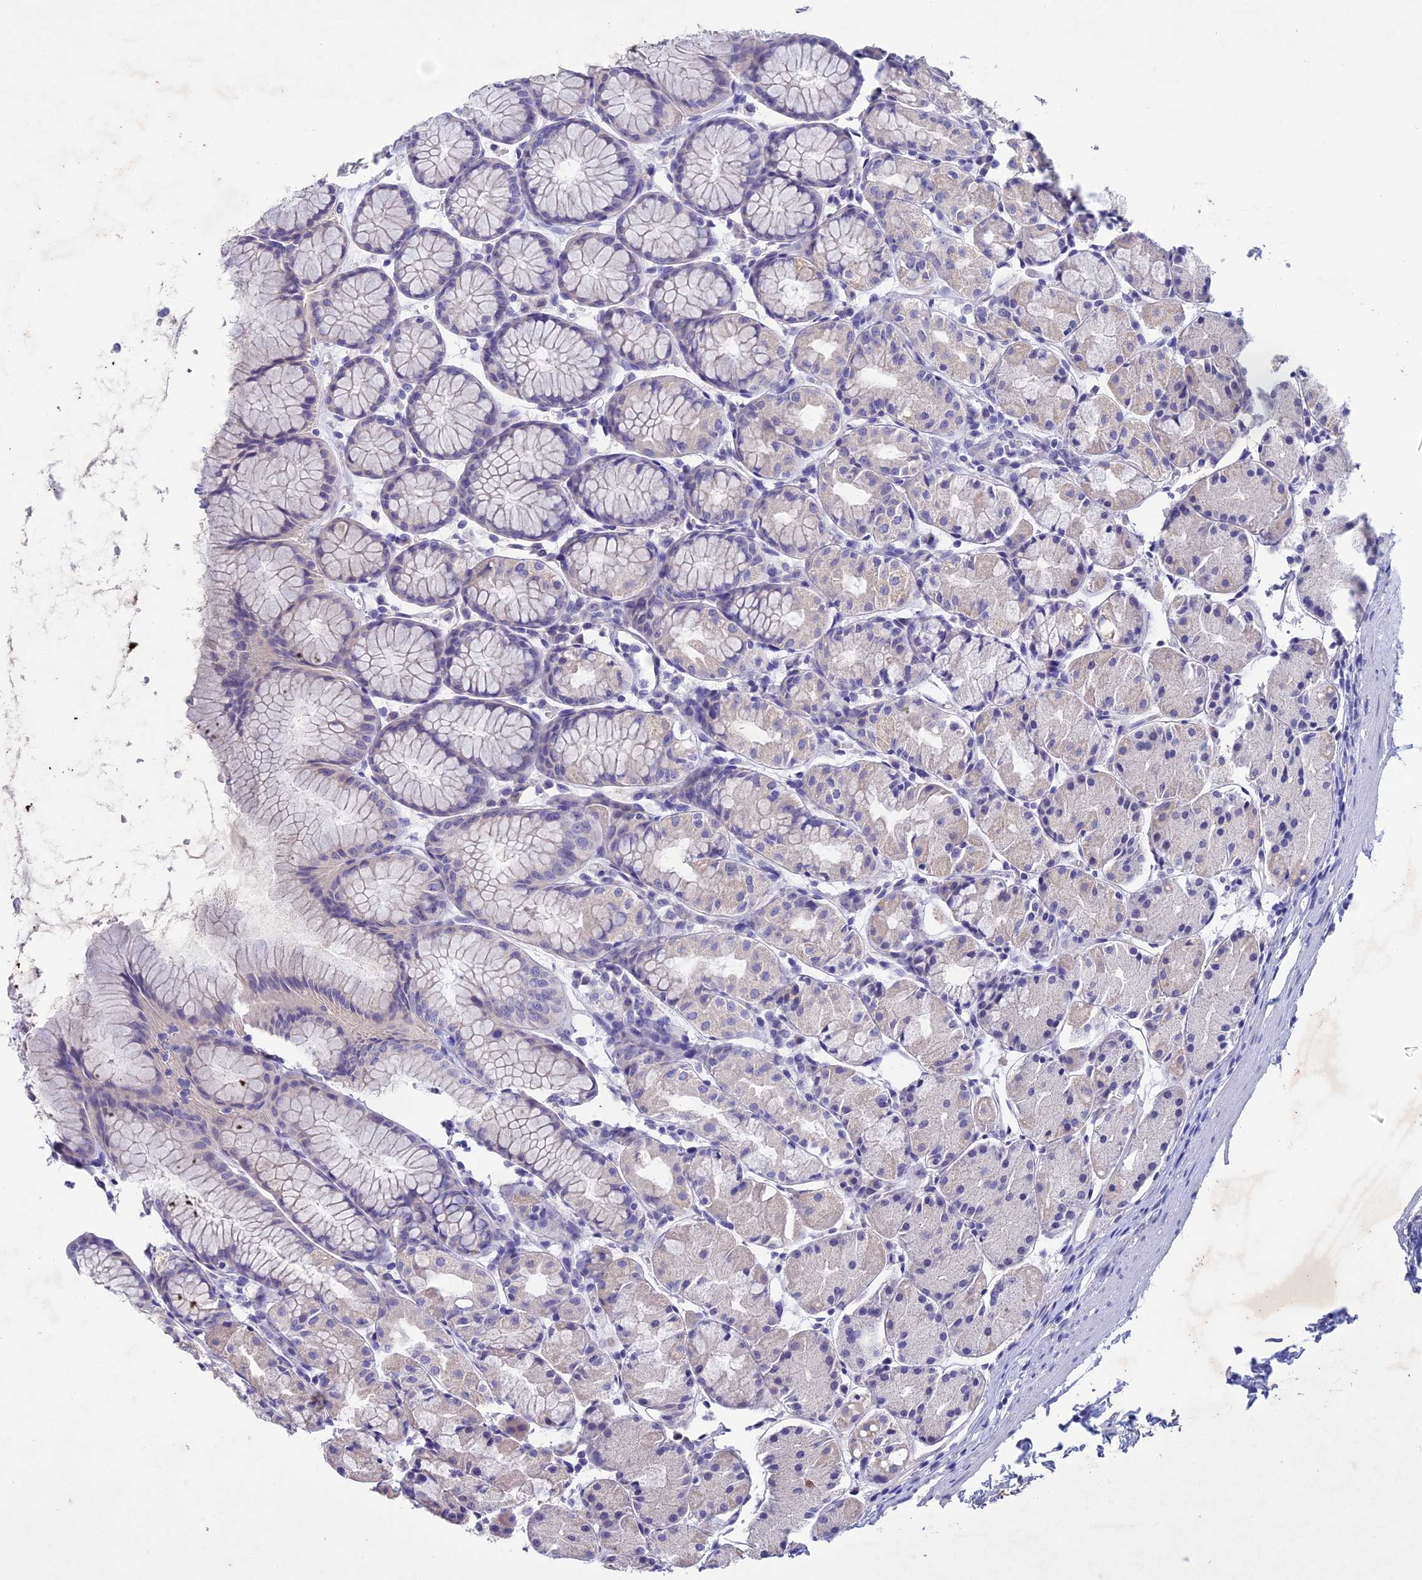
{"staining": {"intensity": "negative", "quantity": "none", "location": "none"}, "tissue": "stomach", "cell_type": "Glandular cells", "image_type": "normal", "snomed": [{"axis": "morphology", "description": "Normal tissue, NOS"}, {"axis": "topography", "description": "Stomach, upper"}], "caption": "Immunohistochemical staining of unremarkable stomach exhibits no significant staining in glandular cells. (DAB (3,3'-diaminobenzidine) immunohistochemistry, high magnification).", "gene": "BTBD19", "patient": {"sex": "male", "age": 47}}